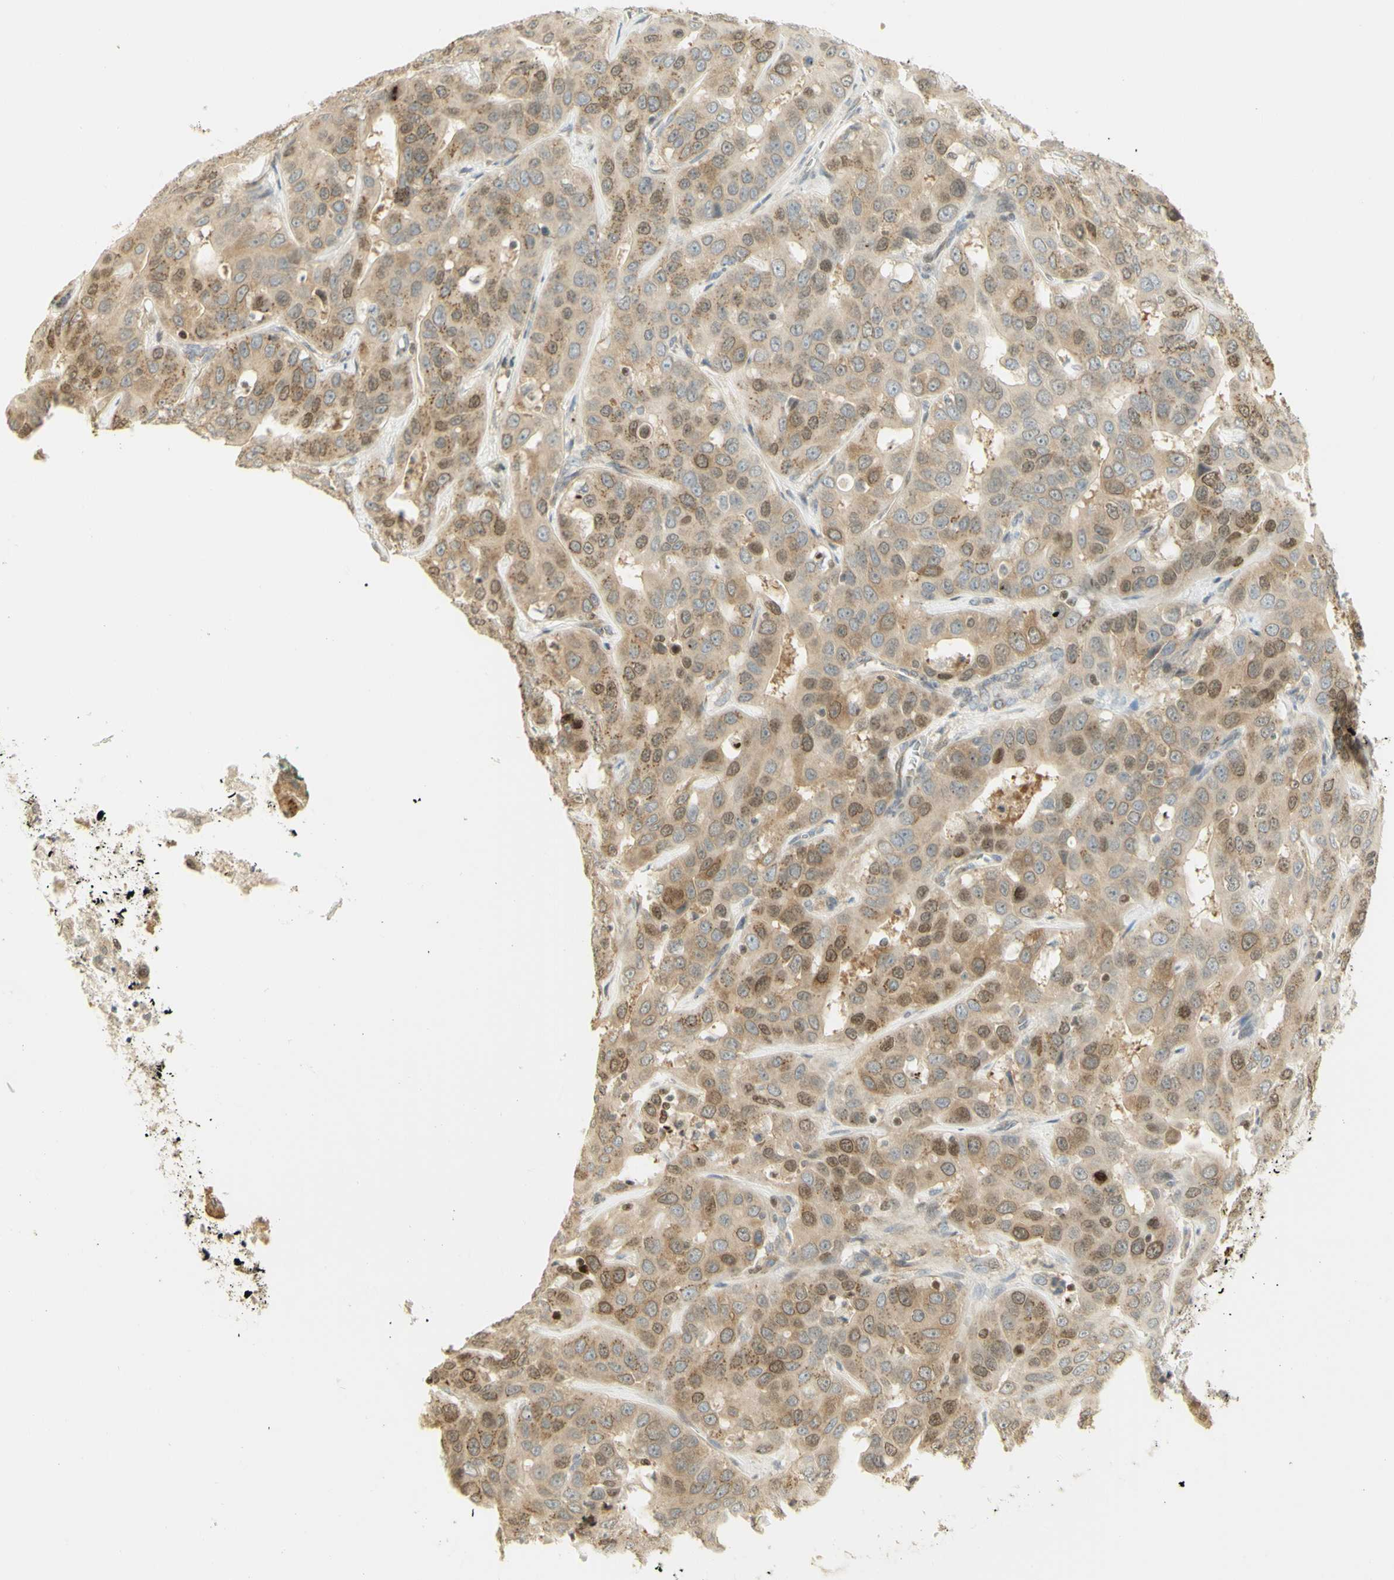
{"staining": {"intensity": "moderate", "quantity": ">75%", "location": "cytoplasmic/membranous,nuclear"}, "tissue": "liver cancer", "cell_type": "Tumor cells", "image_type": "cancer", "snomed": [{"axis": "morphology", "description": "Cholangiocarcinoma"}, {"axis": "topography", "description": "Liver"}], "caption": "Liver cancer stained with a protein marker demonstrates moderate staining in tumor cells.", "gene": "KIF11", "patient": {"sex": "female", "age": 52}}